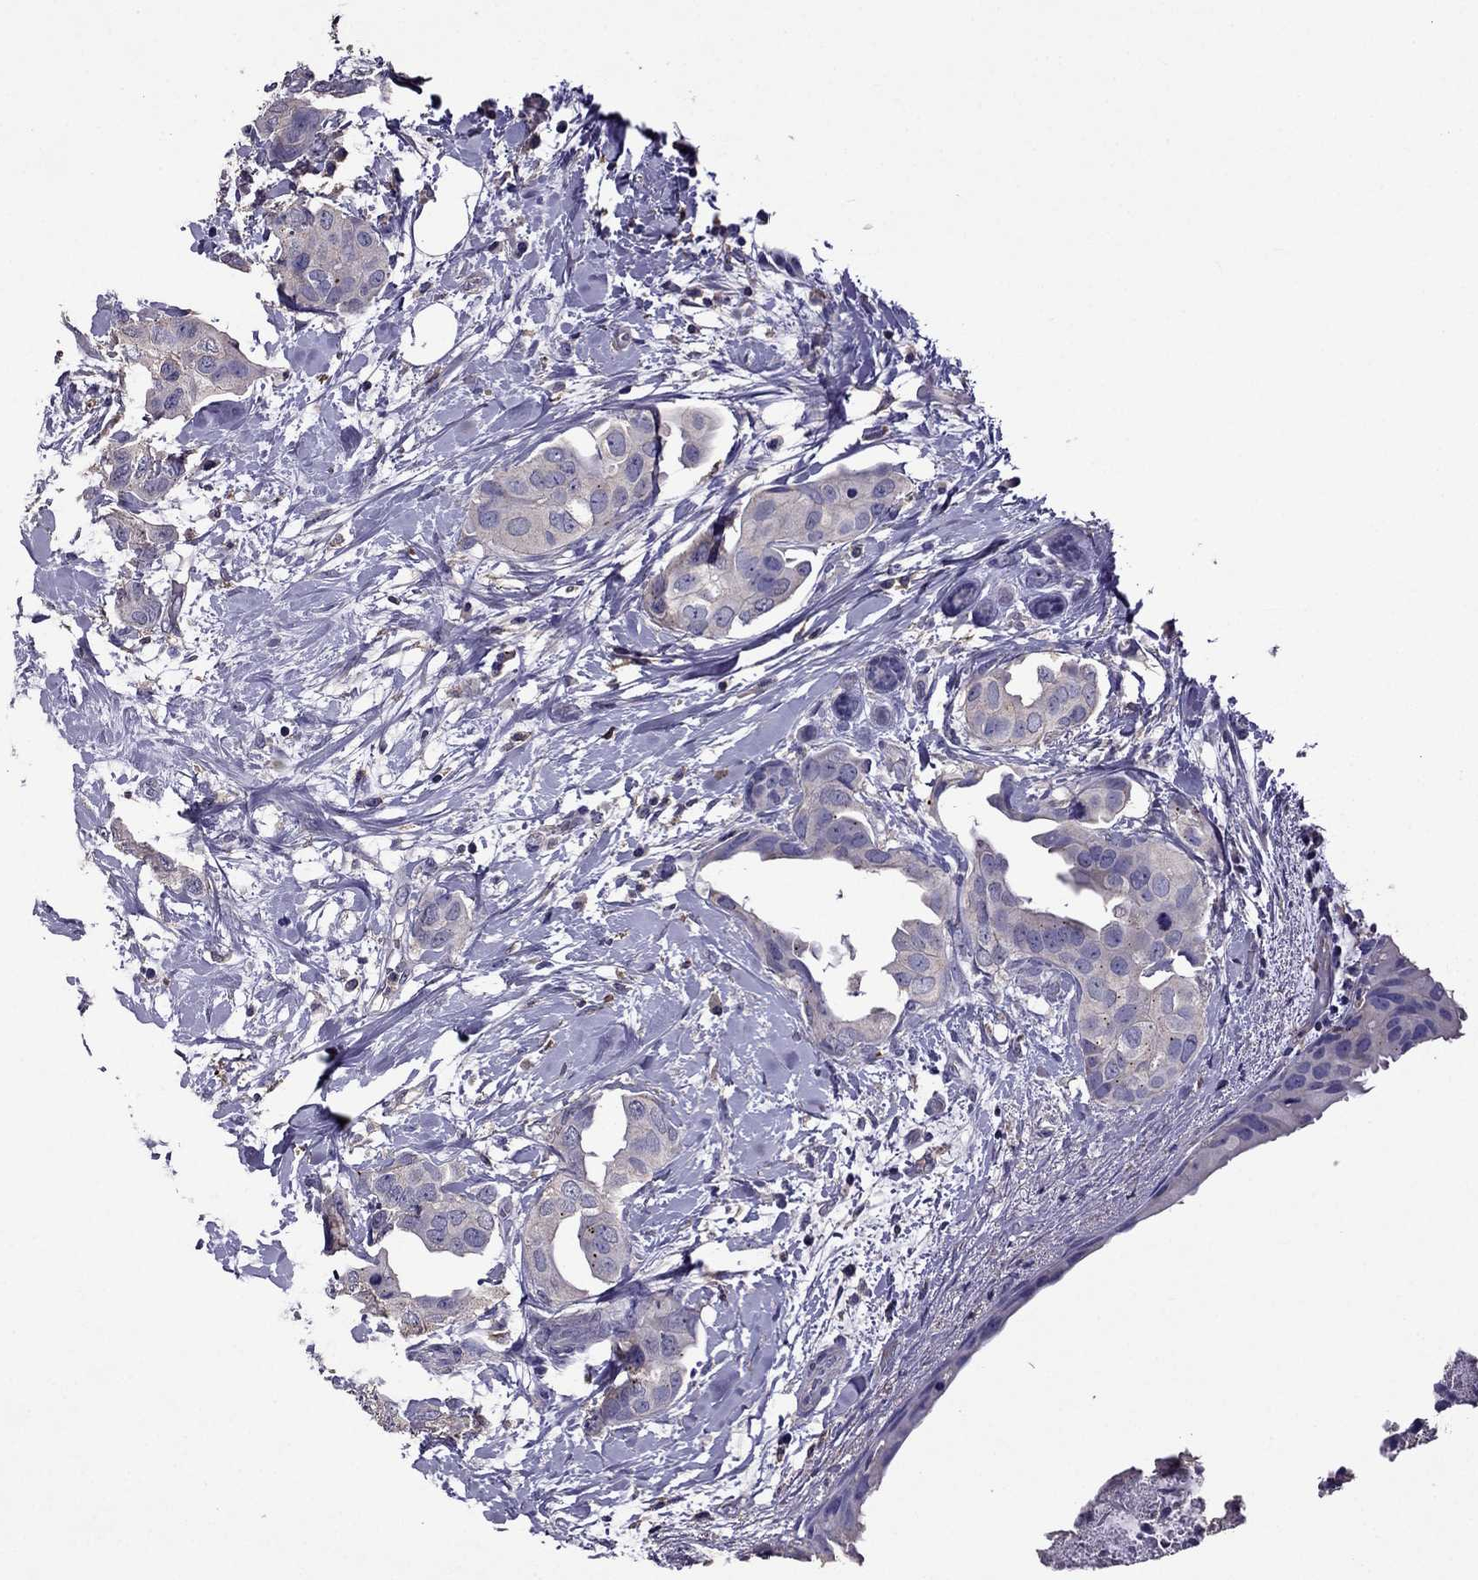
{"staining": {"intensity": "negative", "quantity": "none", "location": "none"}, "tissue": "breast cancer", "cell_type": "Tumor cells", "image_type": "cancer", "snomed": [{"axis": "morphology", "description": "Normal tissue, NOS"}, {"axis": "morphology", "description": "Duct carcinoma"}, {"axis": "topography", "description": "Breast"}], "caption": "Tumor cells are negative for protein expression in human infiltrating ductal carcinoma (breast). (DAB immunohistochemistry (IHC) with hematoxylin counter stain).", "gene": "NKX3-1", "patient": {"sex": "female", "age": 40}}